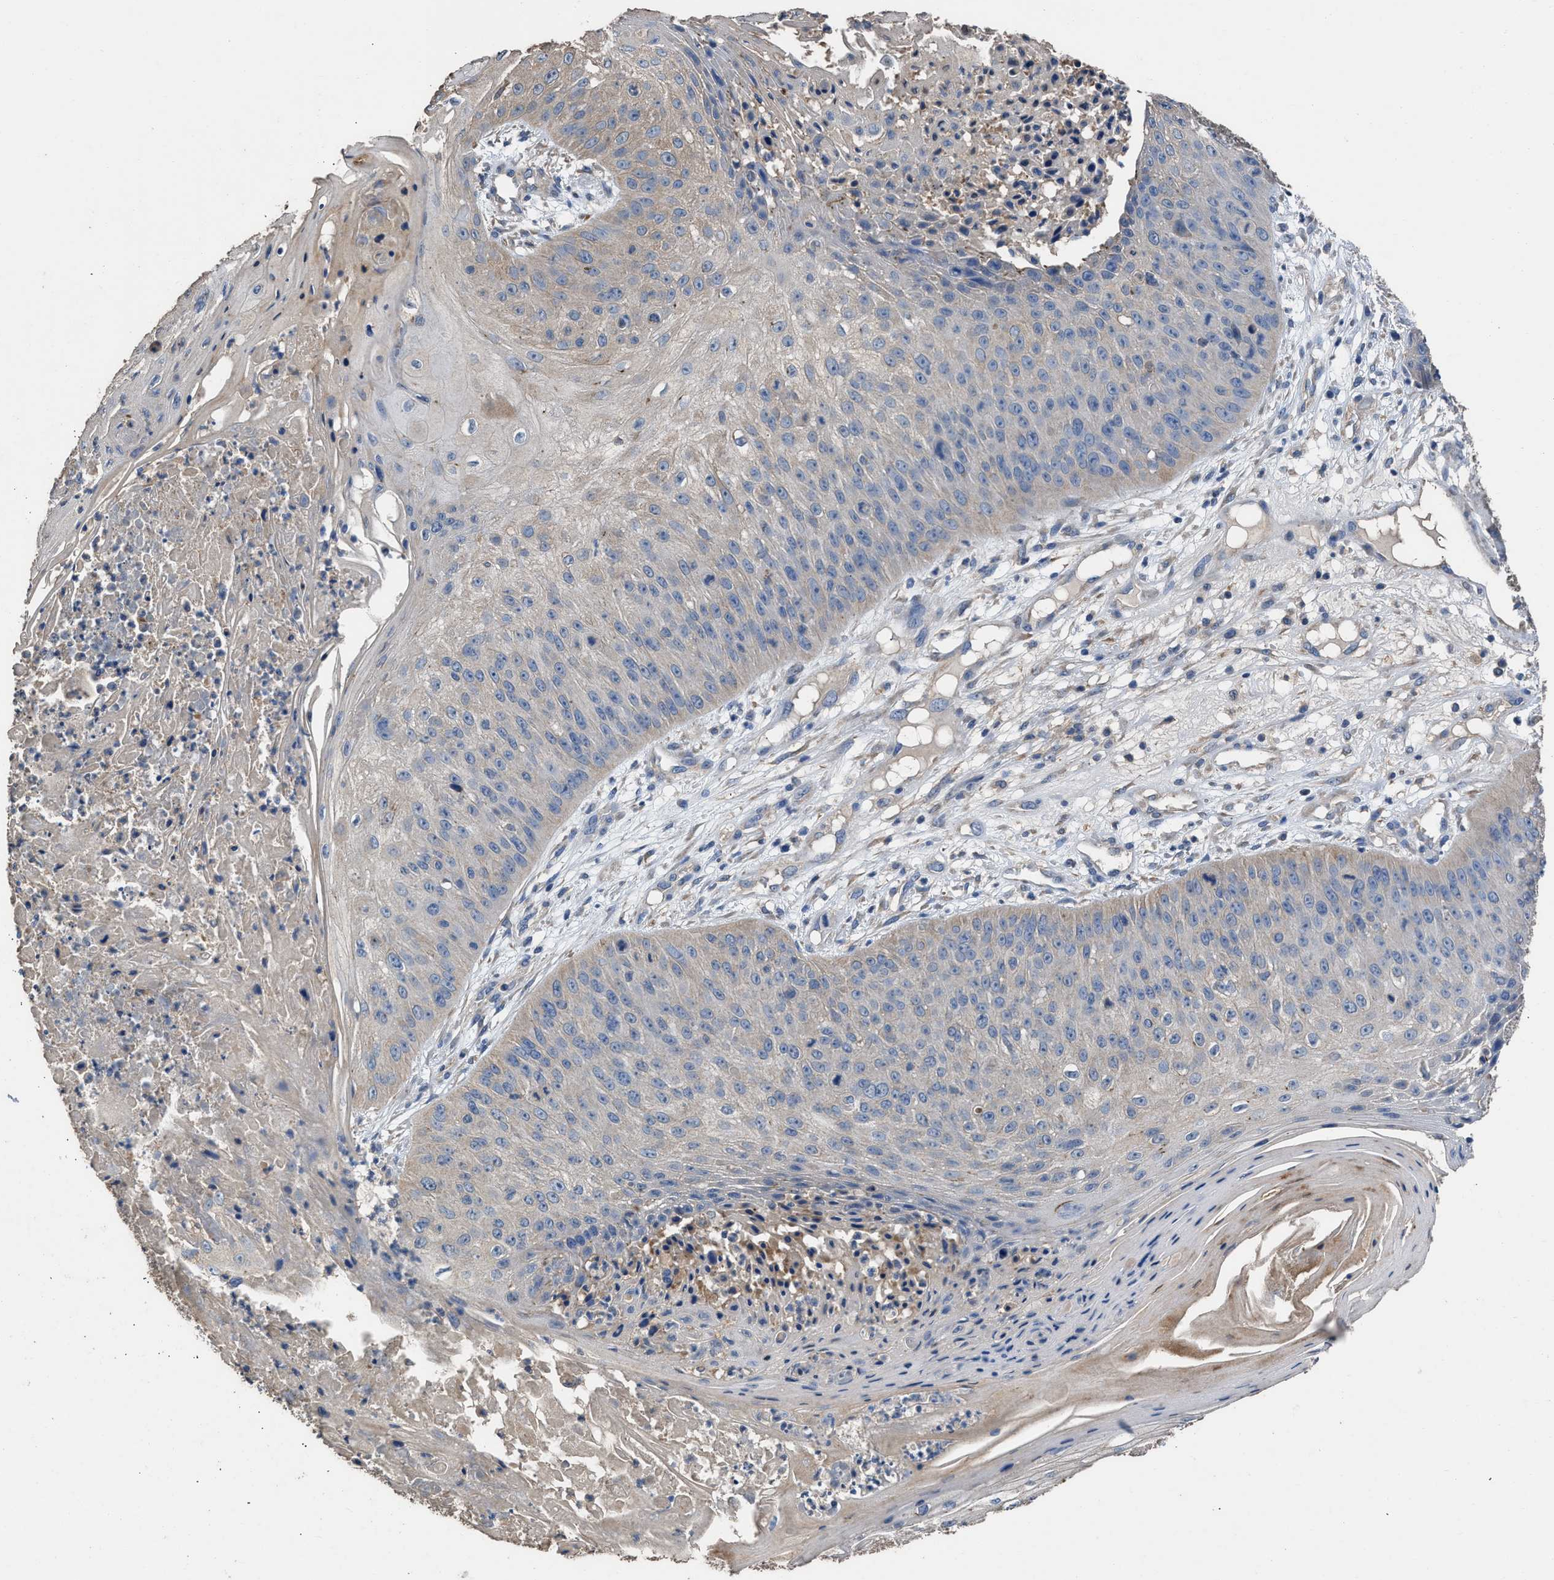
{"staining": {"intensity": "weak", "quantity": "<25%", "location": "cytoplasmic/membranous"}, "tissue": "skin cancer", "cell_type": "Tumor cells", "image_type": "cancer", "snomed": [{"axis": "morphology", "description": "Squamous cell carcinoma, NOS"}, {"axis": "topography", "description": "Skin"}], "caption": "Immunohistochemical staining of human skin cancer (squamous cell carcinoma) shows no significant expression in tumor cells.", "gene": "ITSN1", "patient": {"sex": "female", "age": 80}}